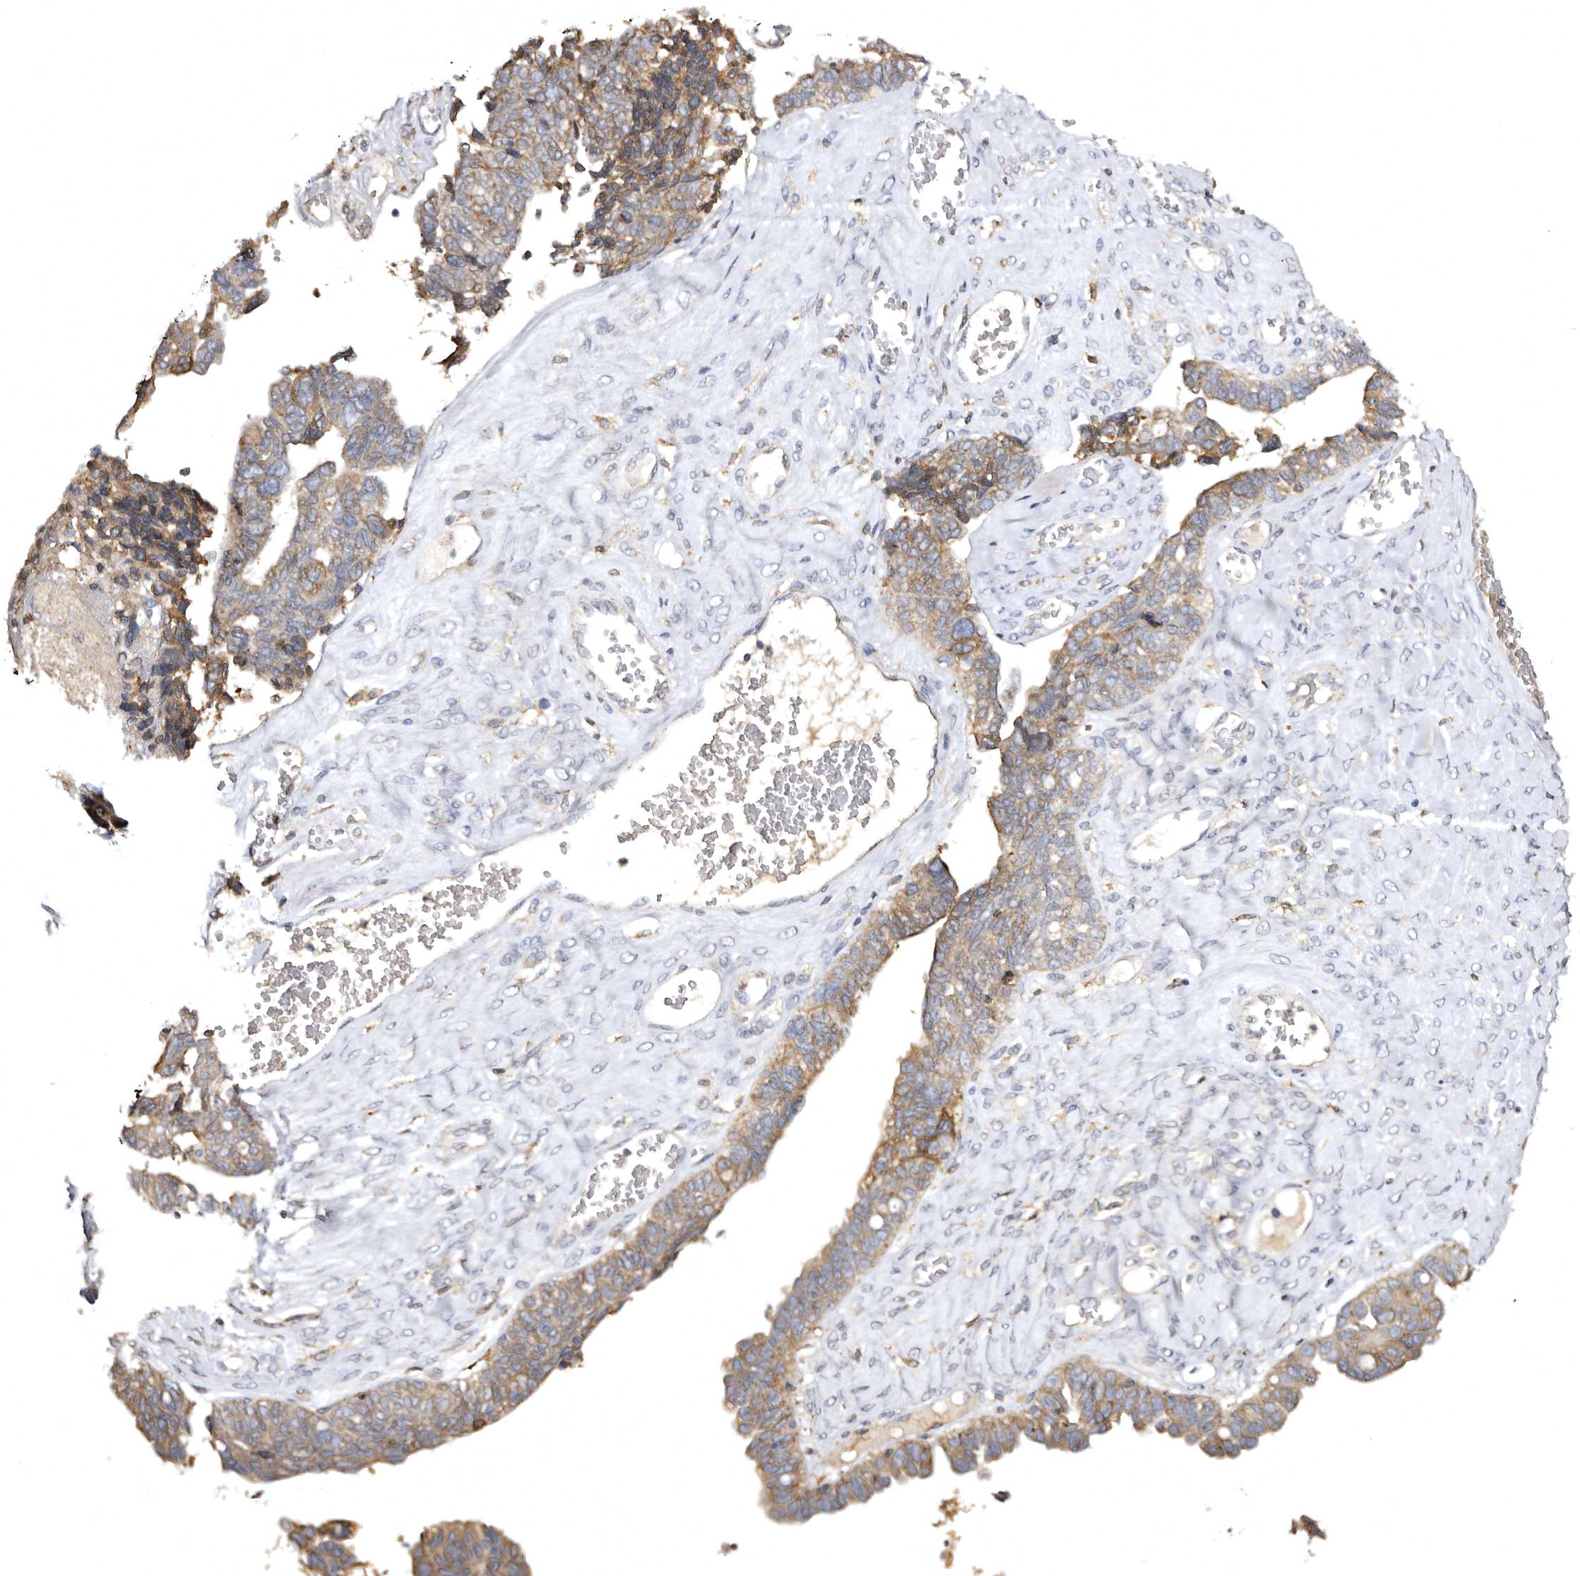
{"staining": {"intensity": "moderate", "quantity": "25%-75%", "location": "cytoplasmic/membranous"}, "tissue": "ovarian cancer", "cell_type": "Tumor cells", "image_type": "cancer", "snomed": [{"axis": "morphology", "description": "Cystadenocarcinoma, serous, NOS"}, {"axis": "topography", "description": "Ovary"}], "caption": "The photomicrograph reveals staining of ovarian cancer, revealing moderate cytoplasmic/membranous protein positivity (brown color) within tumor cells.", "gene": "INKA2", "patient": {"sex": "female", "age": 79}}